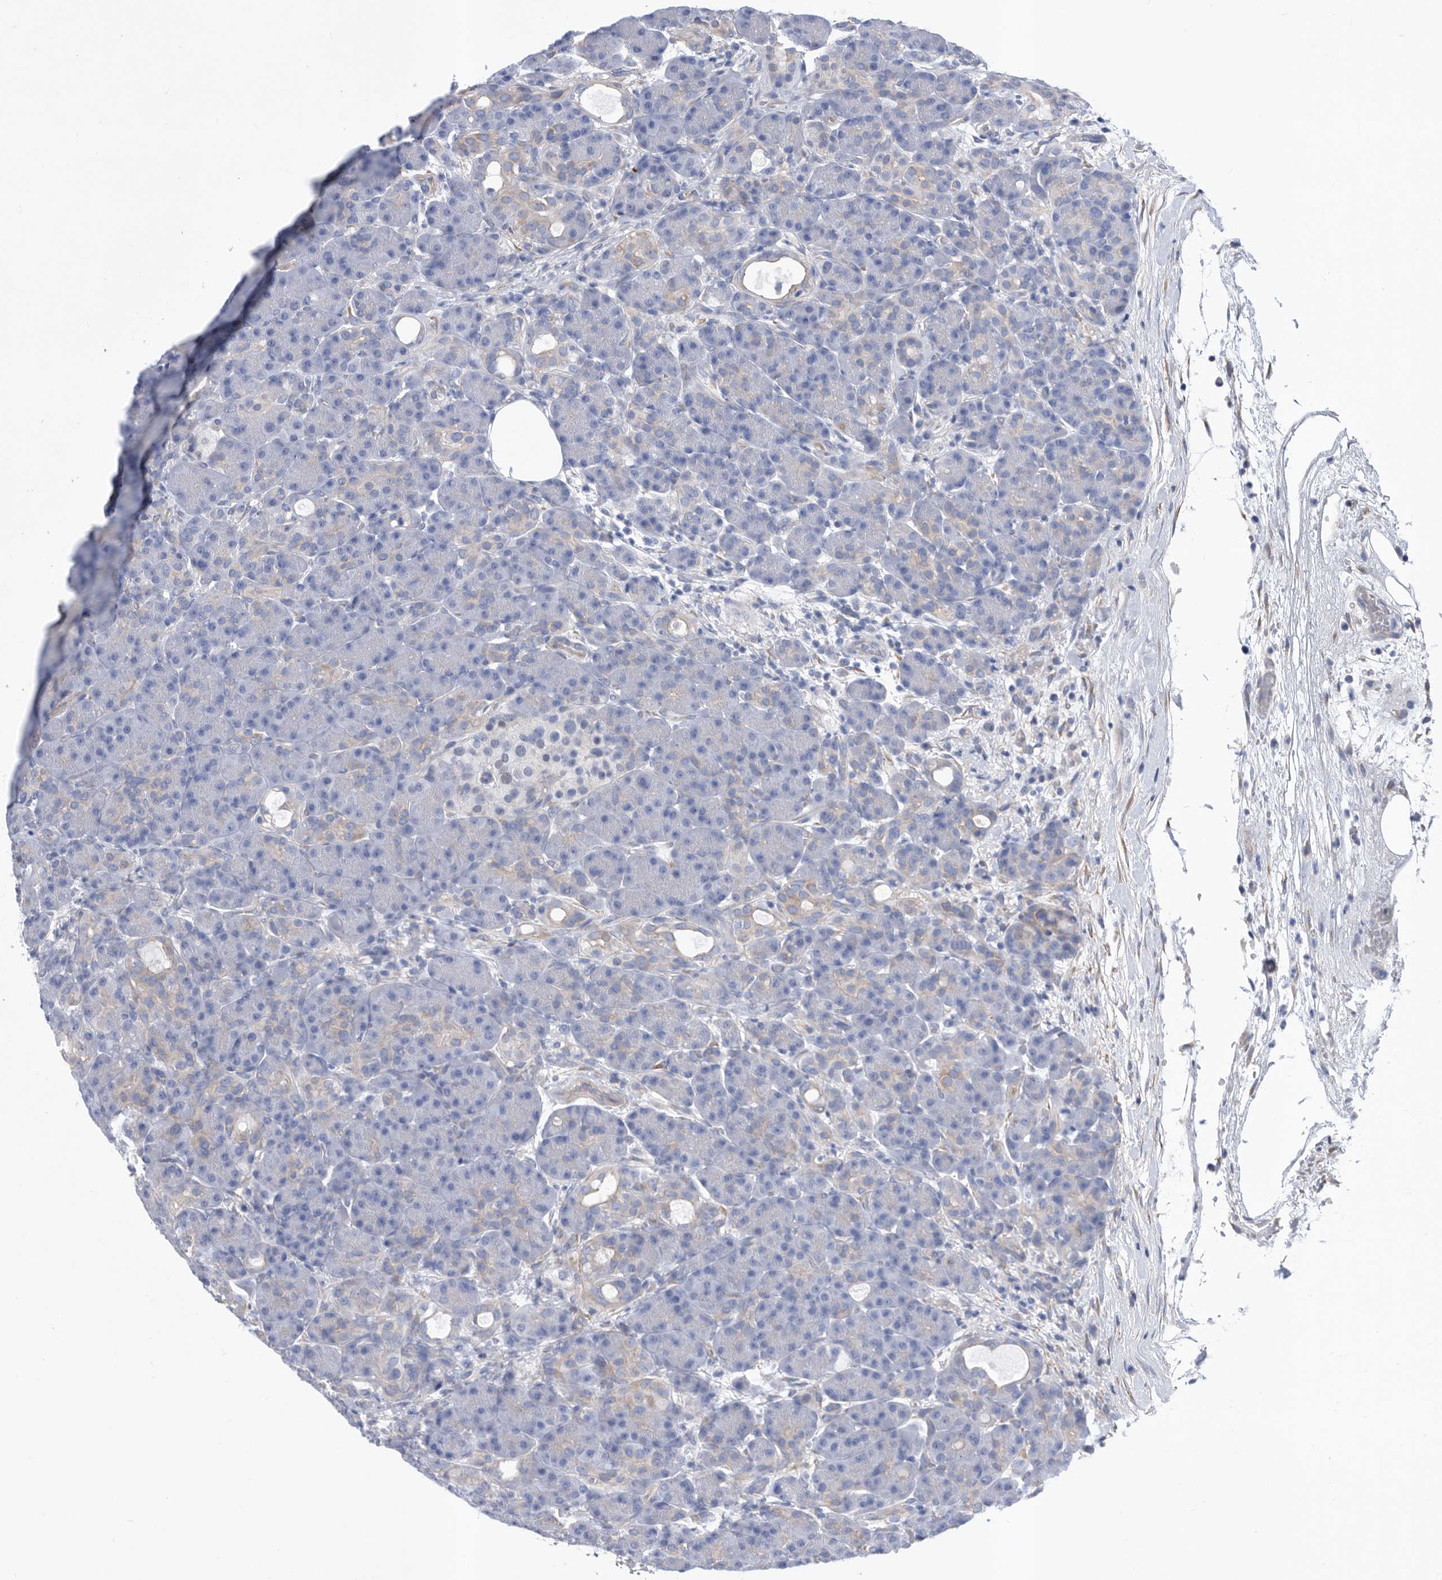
{"staining": {"intensity": "negative", "quantity": "none", "location": "none"}, "tissue": "pancreas", "cell_type": "Exocrine glandular cells", "image_type": "normal", "snomed": [{"axis": "morphology", "description": "Normal tissue, NOS"}, {"axis": "topography", "description": "Pancreas"}], "caption": "A high-resolution histopathology image shows IHC staining of benign pancreas, which reveals no significant staining in exocrine glandular cells. The staining was performed using DAB to visualize the protein expression in brown, while the nuclei were stained in blue with hematoxylin (Magnification: 20x).", "gene": "ATP13A3", "patient": {"sex": "male", "age": 63}}